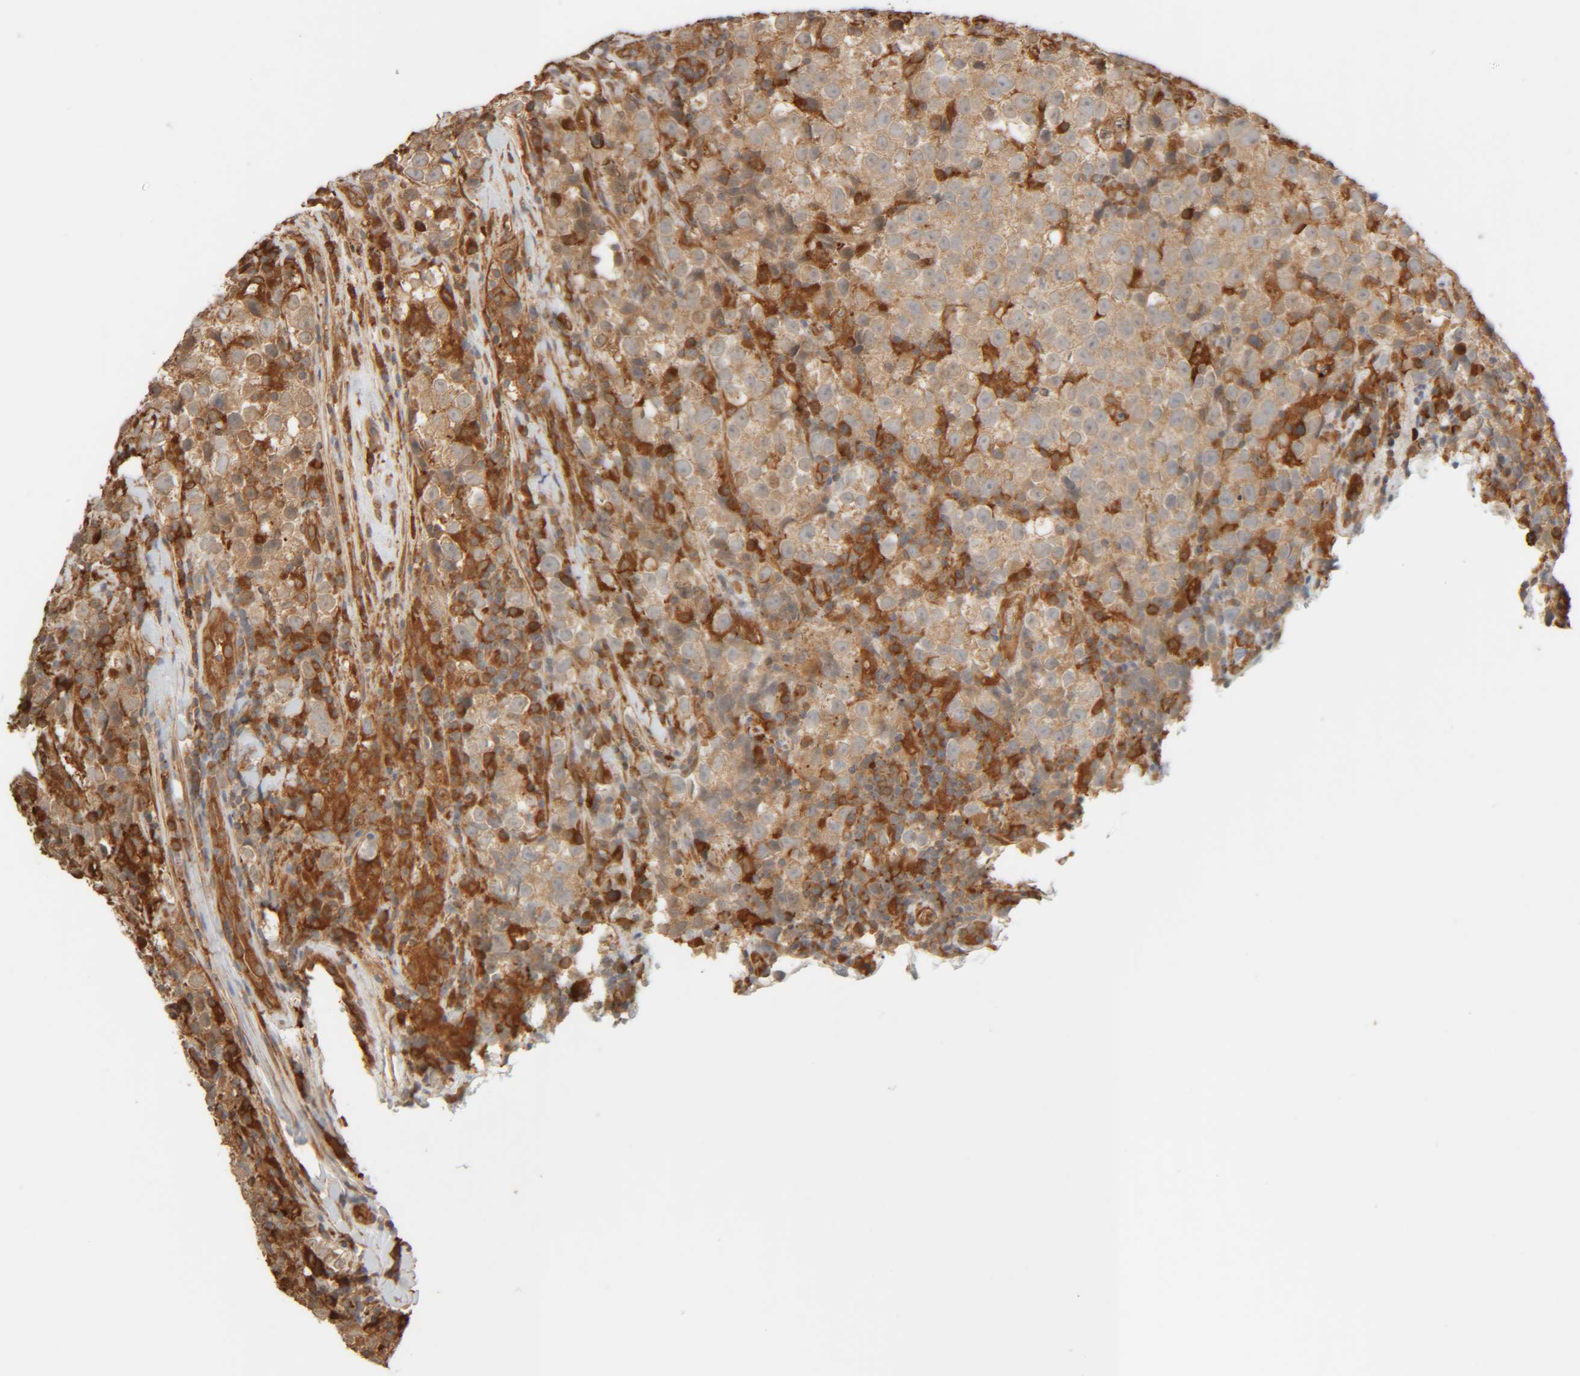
{"staining": {"intensity": "moderate", "quantity": ">75%", "location": "cytoplasmic/membranous"}, "tissue": "testis cancer", "cell_type": "Tumor cells", "image_type": "cancer", "snomed": [{"axis": "morphology", "description": "Normal tissue, NOS"}, {"axis": "morphology", "description": "Seminoma, NOS"}, {"axis": "topography", "description": "Testis"}], "caption": "Protein expression analysis of human testis cancer (seminoma) reveals moderate cytoplasmic/membranous positivity in about >75% of tumor cells.", "gene": "TMEM192", "patient": {"sex": "male", "age": 43}}